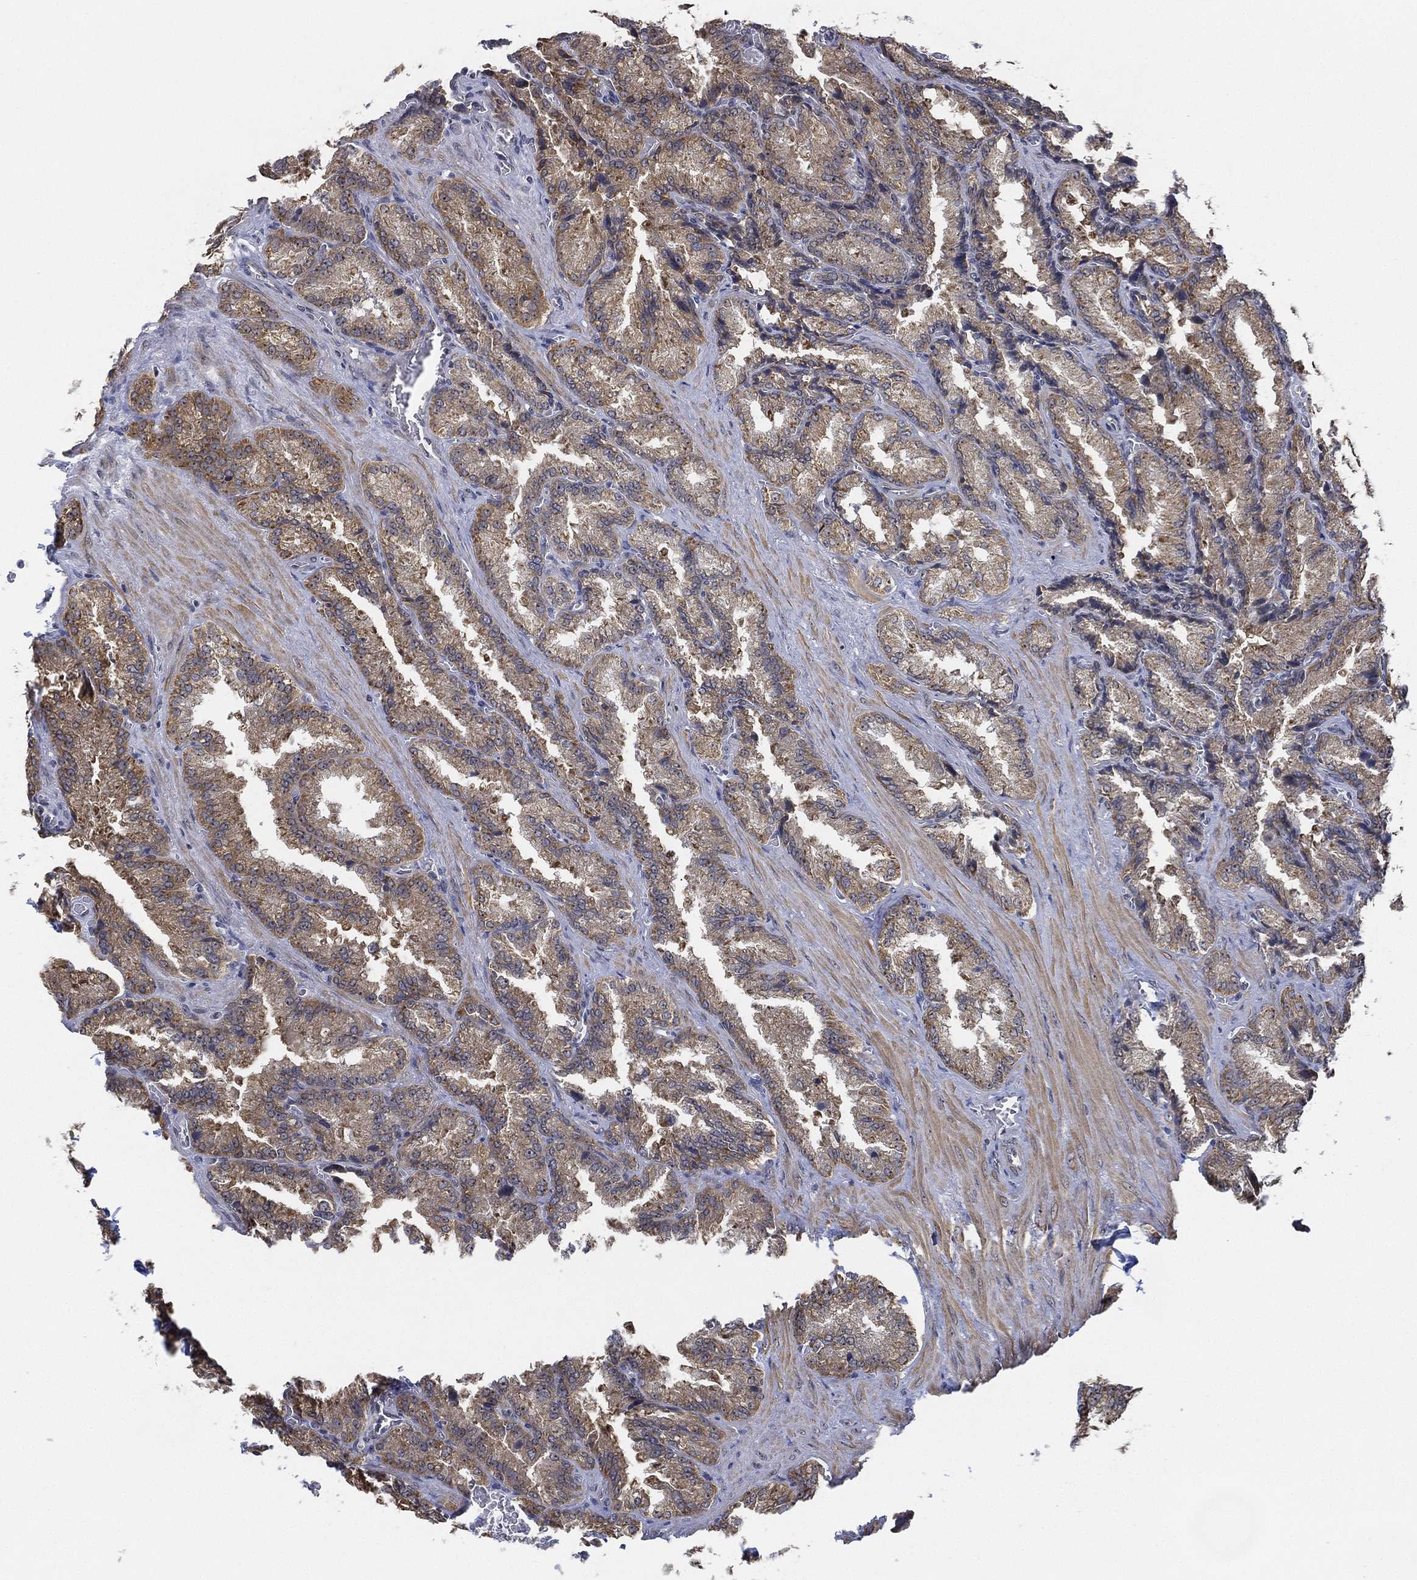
{"staining": {"intensity": "moderate", "quantity": ">75%", "location": "cytoplasmic/membranous"}, "tissue": "seminal vesicle", "cell_type": "Glandular cells", "image_type": "normal", "snomed": [{"axis": "morphology", "description": "Normal tissue, NOS"}, {"axis": "topography", "description": "Seminal veicle"}], "caption": "Glandular cells reveal moderate cytoplasmic/membranous staining in approximately >75% of cells in unremarkable seminal vesicle.", "gene": "PPP1R16B", "patient": {"sex": "male", "age": 37}}